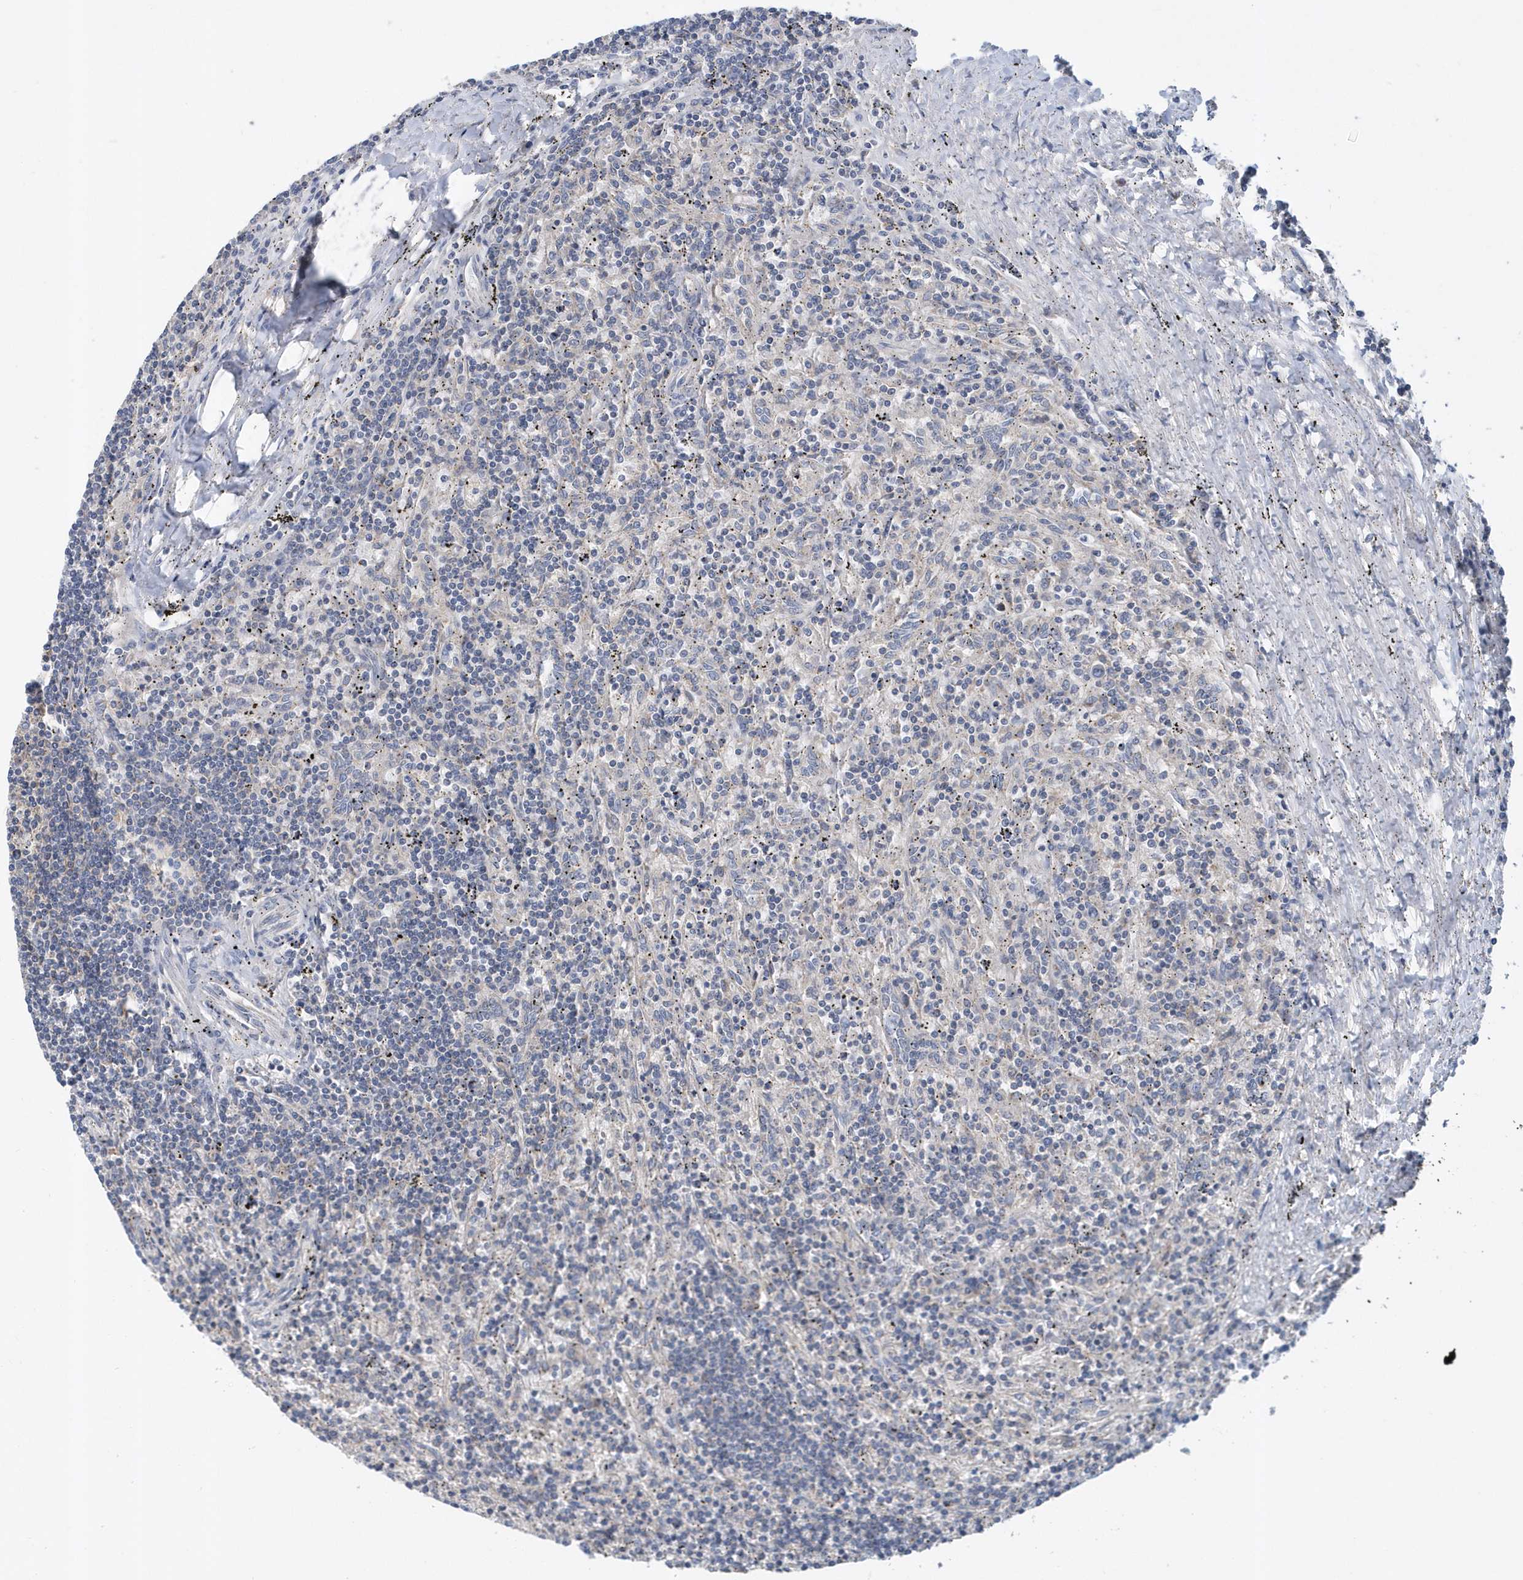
{"staining": {"intensity": "negative", "quantity": "none", "location": "none"}, "tissue": "lymphoma", "cell_type": "Tumor cells", "image_type": "cancer", "snomed": [{"axis": "morphology", "description": "Malignant lymphoma, non-Hodgkin's type, Low grade"}, {"axis": "topography", "description": "Spleen"}], "caption": "Image shows no significant protein positivity in tumor cells of low-grade malignant lymphoma, non-Hodgkin's type.", "gene": "TRAIP", "patient": {"sex": "male", "age": 76}}